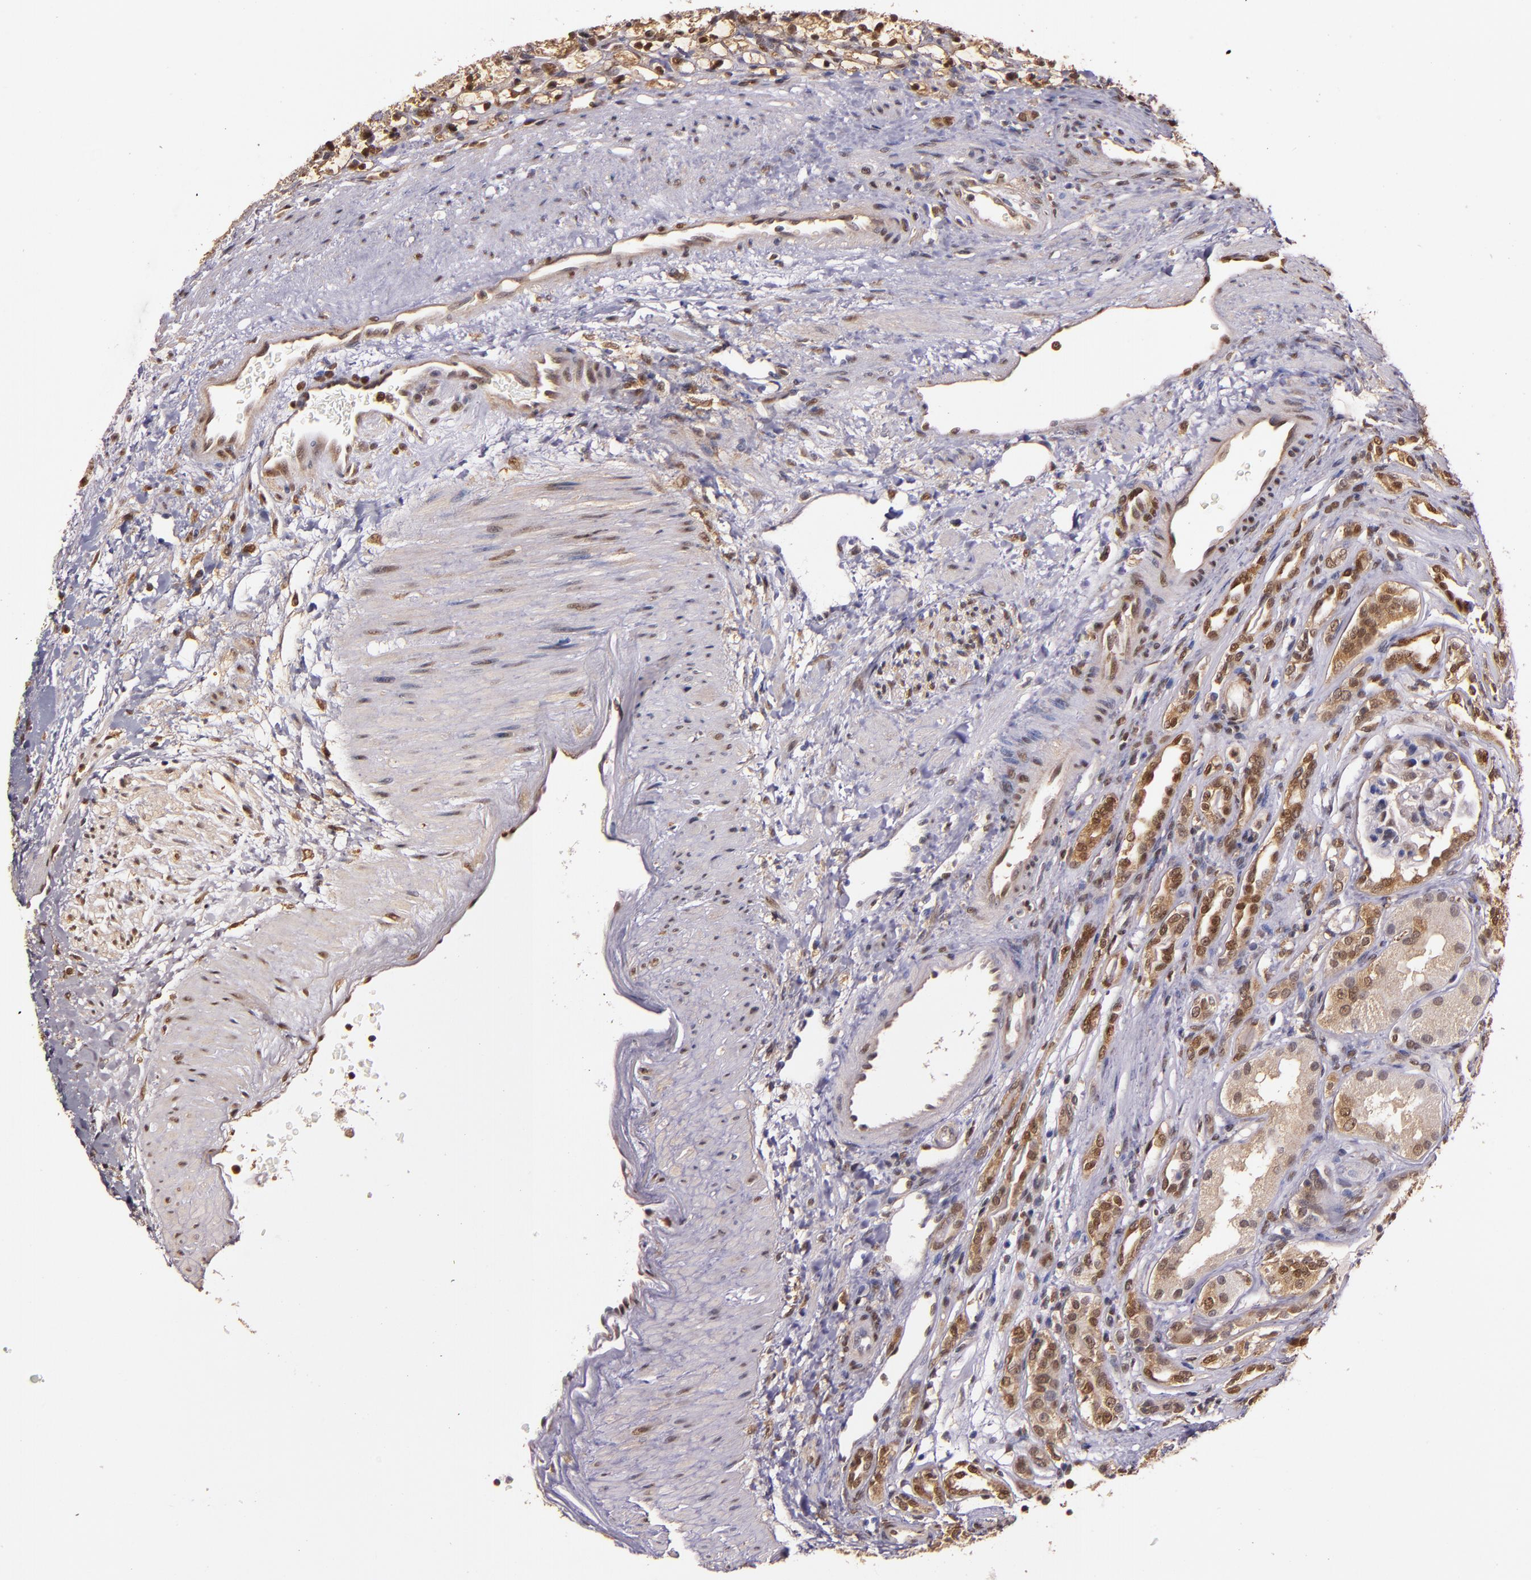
{"staining": {"intensity": "moderate", "quantity": ">75%", "location": "cytoplasmic/membranous,nuclear"}, "tissue": "renal cancer", "cell_type": "Tumor cells", "image_type": "cancer", "snomed": [{"axis": "morphology", "description": "Adenocarcinoma, NOS"}, {"axis": "topography", "description": "Kidney"}], "caption": "IHC histopathology image of human renal cancer stained for a protein (brown), which exhibits medium levels of moderate cytoplasmic/membranous and nuclear staining in approximately >75% of tumor cells.", "gene": "STAT6", "patient": {"sex": "female", "age": 60}}